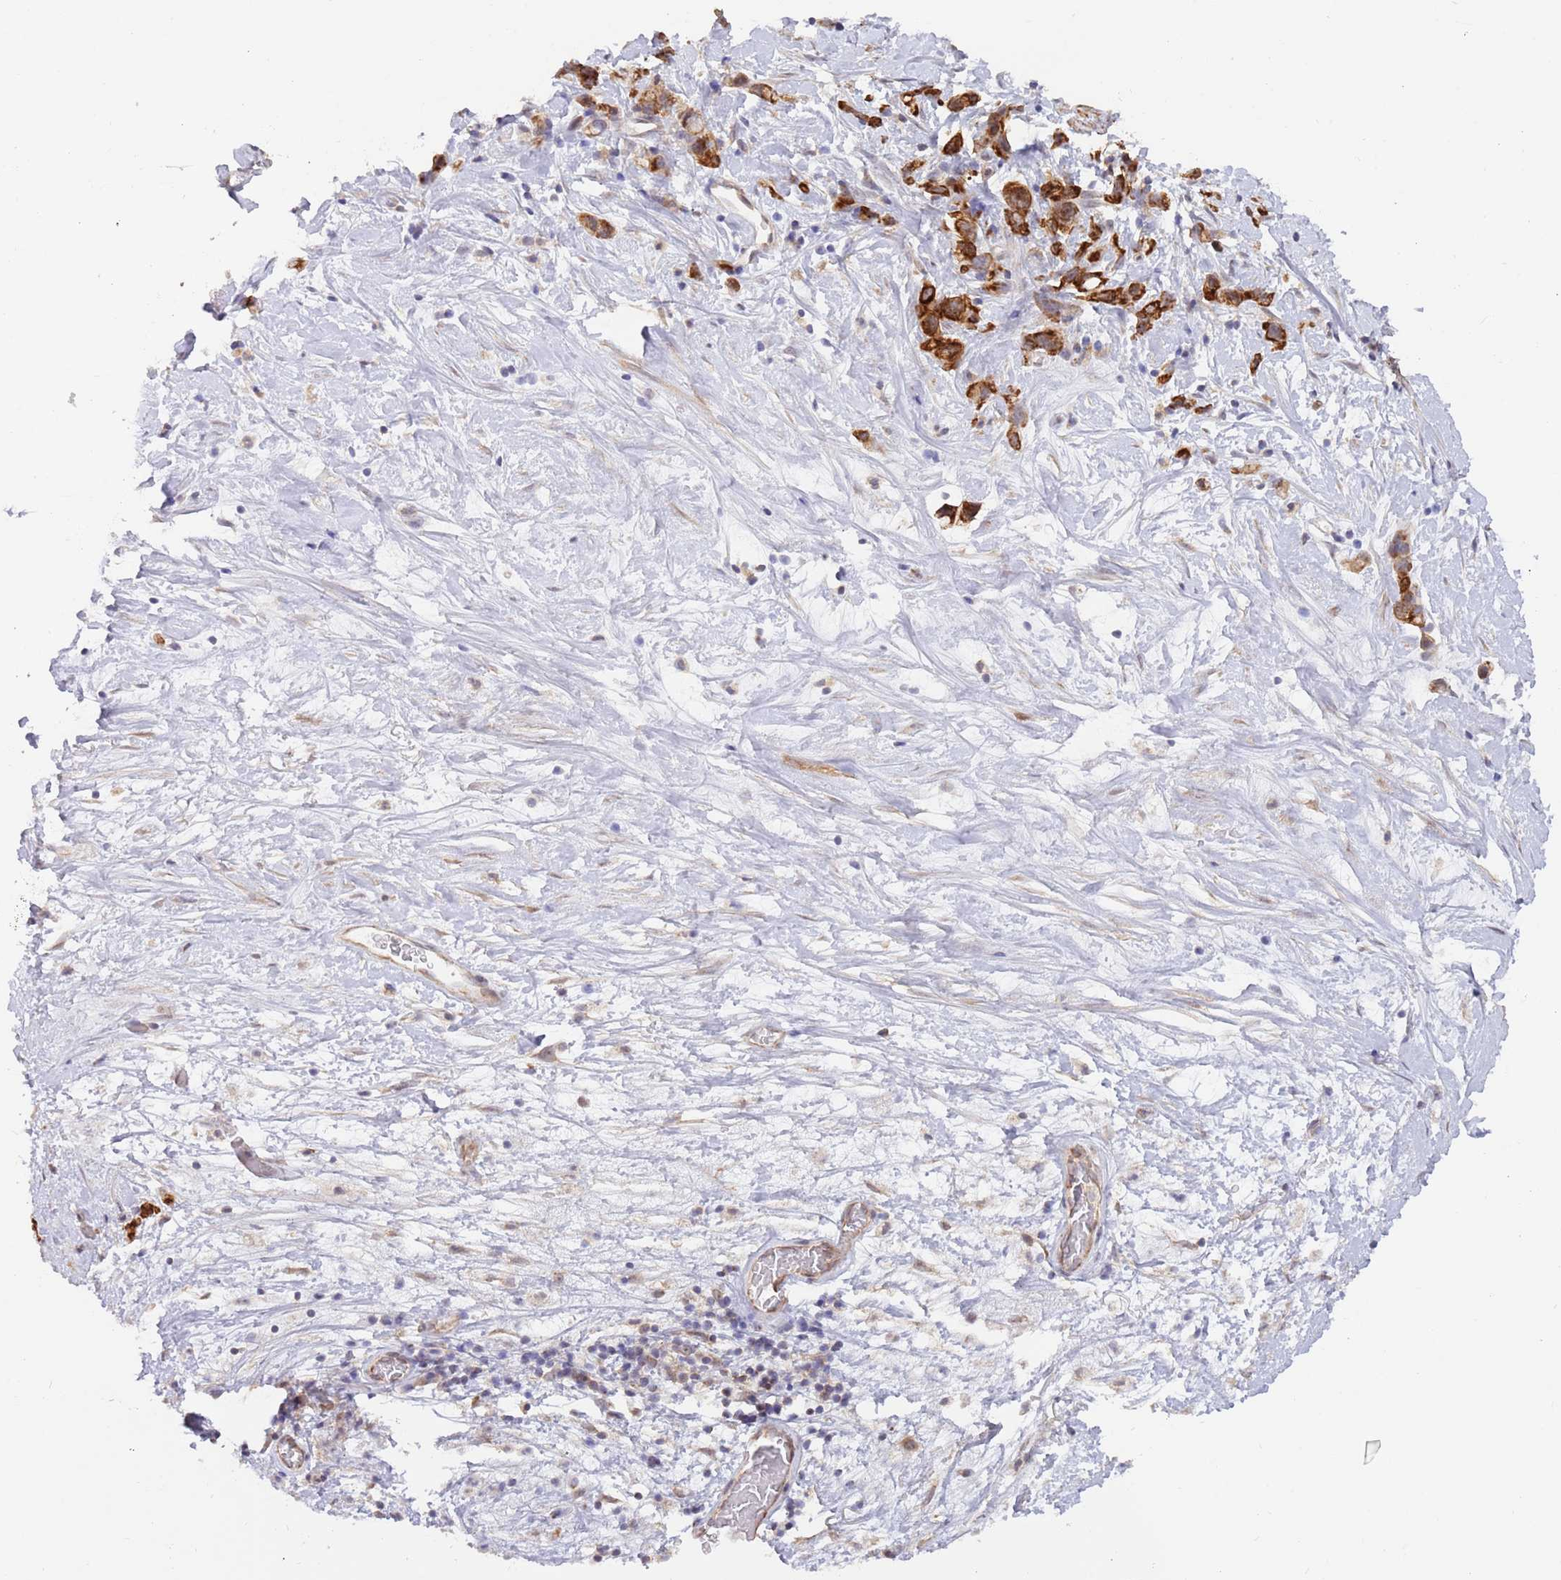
{"staining": {"intensity": "strong", "quantity": ">75%", "location": "cytoplasmic/membranous"}, "tissue": "stomach cancer", "cell_type": "Tumor cells", "image_type": "cancer", "snomed": [{"axis": "morphology", "description": "Adenocarcinoma, NOS"}, {"axis": "topography", "description": "Stomach"}], "caption": "This is a photomicrograph of immunohistochemistry staining of adenocarcinoma (stomach), which shows strong positivity in the cytoplasmic/membranous of tumor cells.", "gene": "UQCC3", "patient": {"sex": "female", "age": 65}}